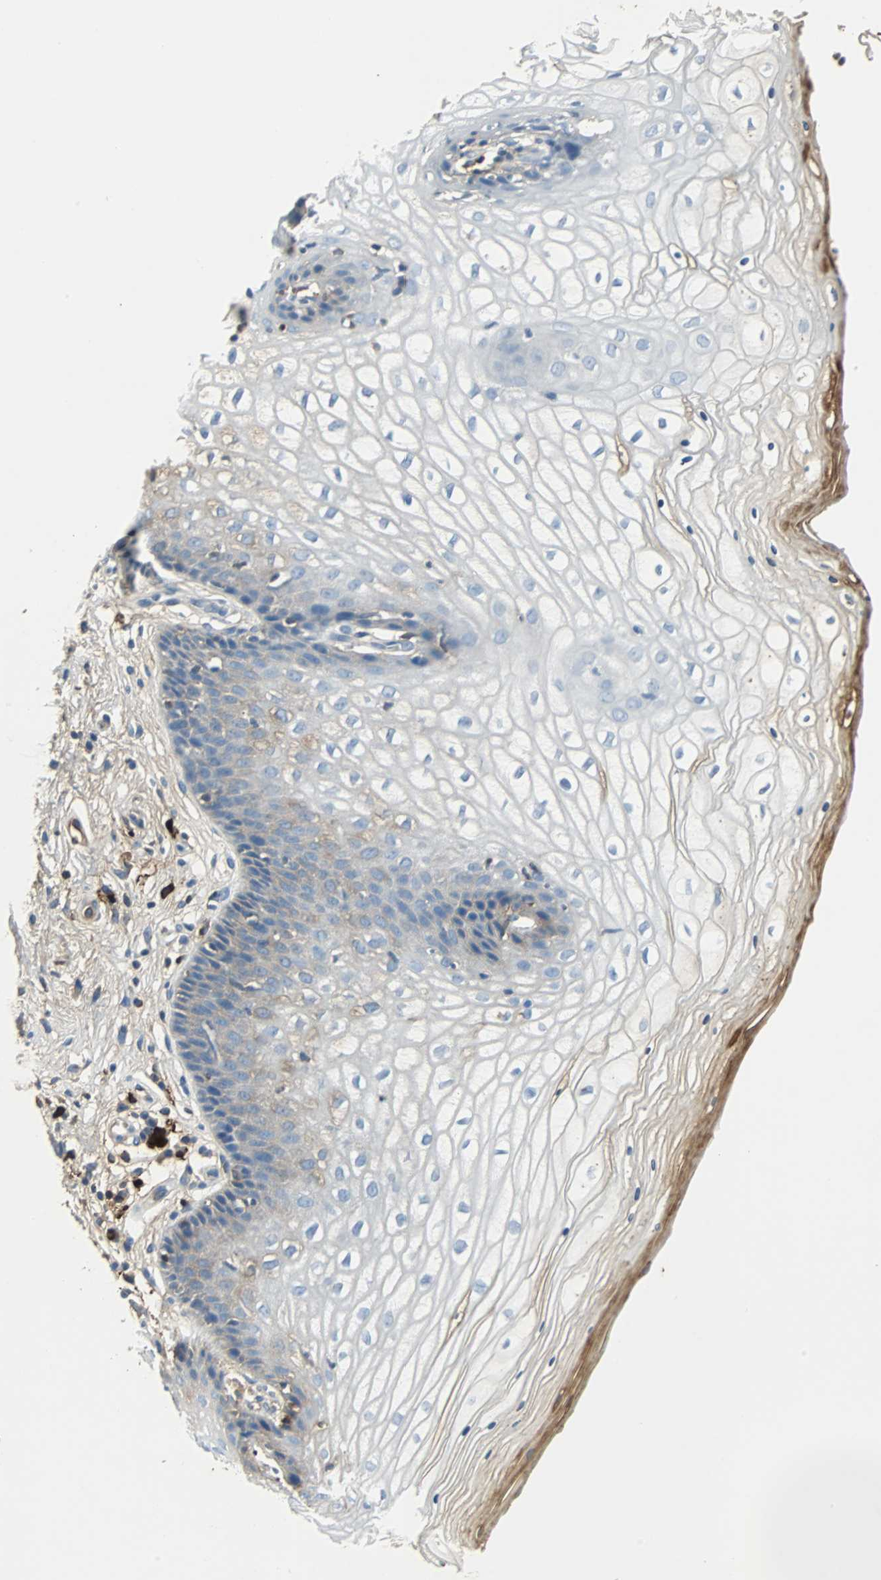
{"staining": {"intensity": "moderate", "quantity": "25%-75%", "location": "cytoplasmic/membranous"}, "tissue": "vagina", "cell_type": "Squamous epithelial cells", "image_type": "normal", "snomed": [{"axis": "morphology", "description": "Normal tissue, NOS"}, {"axis": "topography", "description": "Vagina"}], "caption": "Moderate cytoplasmic/membranous protein expression is present in approximately 25%-75% of squamous epithelial cells in vagina. (DAB (3,3'-diaminobenzidine) IHC, brown staining for protein, blue staining for nuclei).", "gene": "IGHA1", "patient": {"sex": "female", "age": 34}}